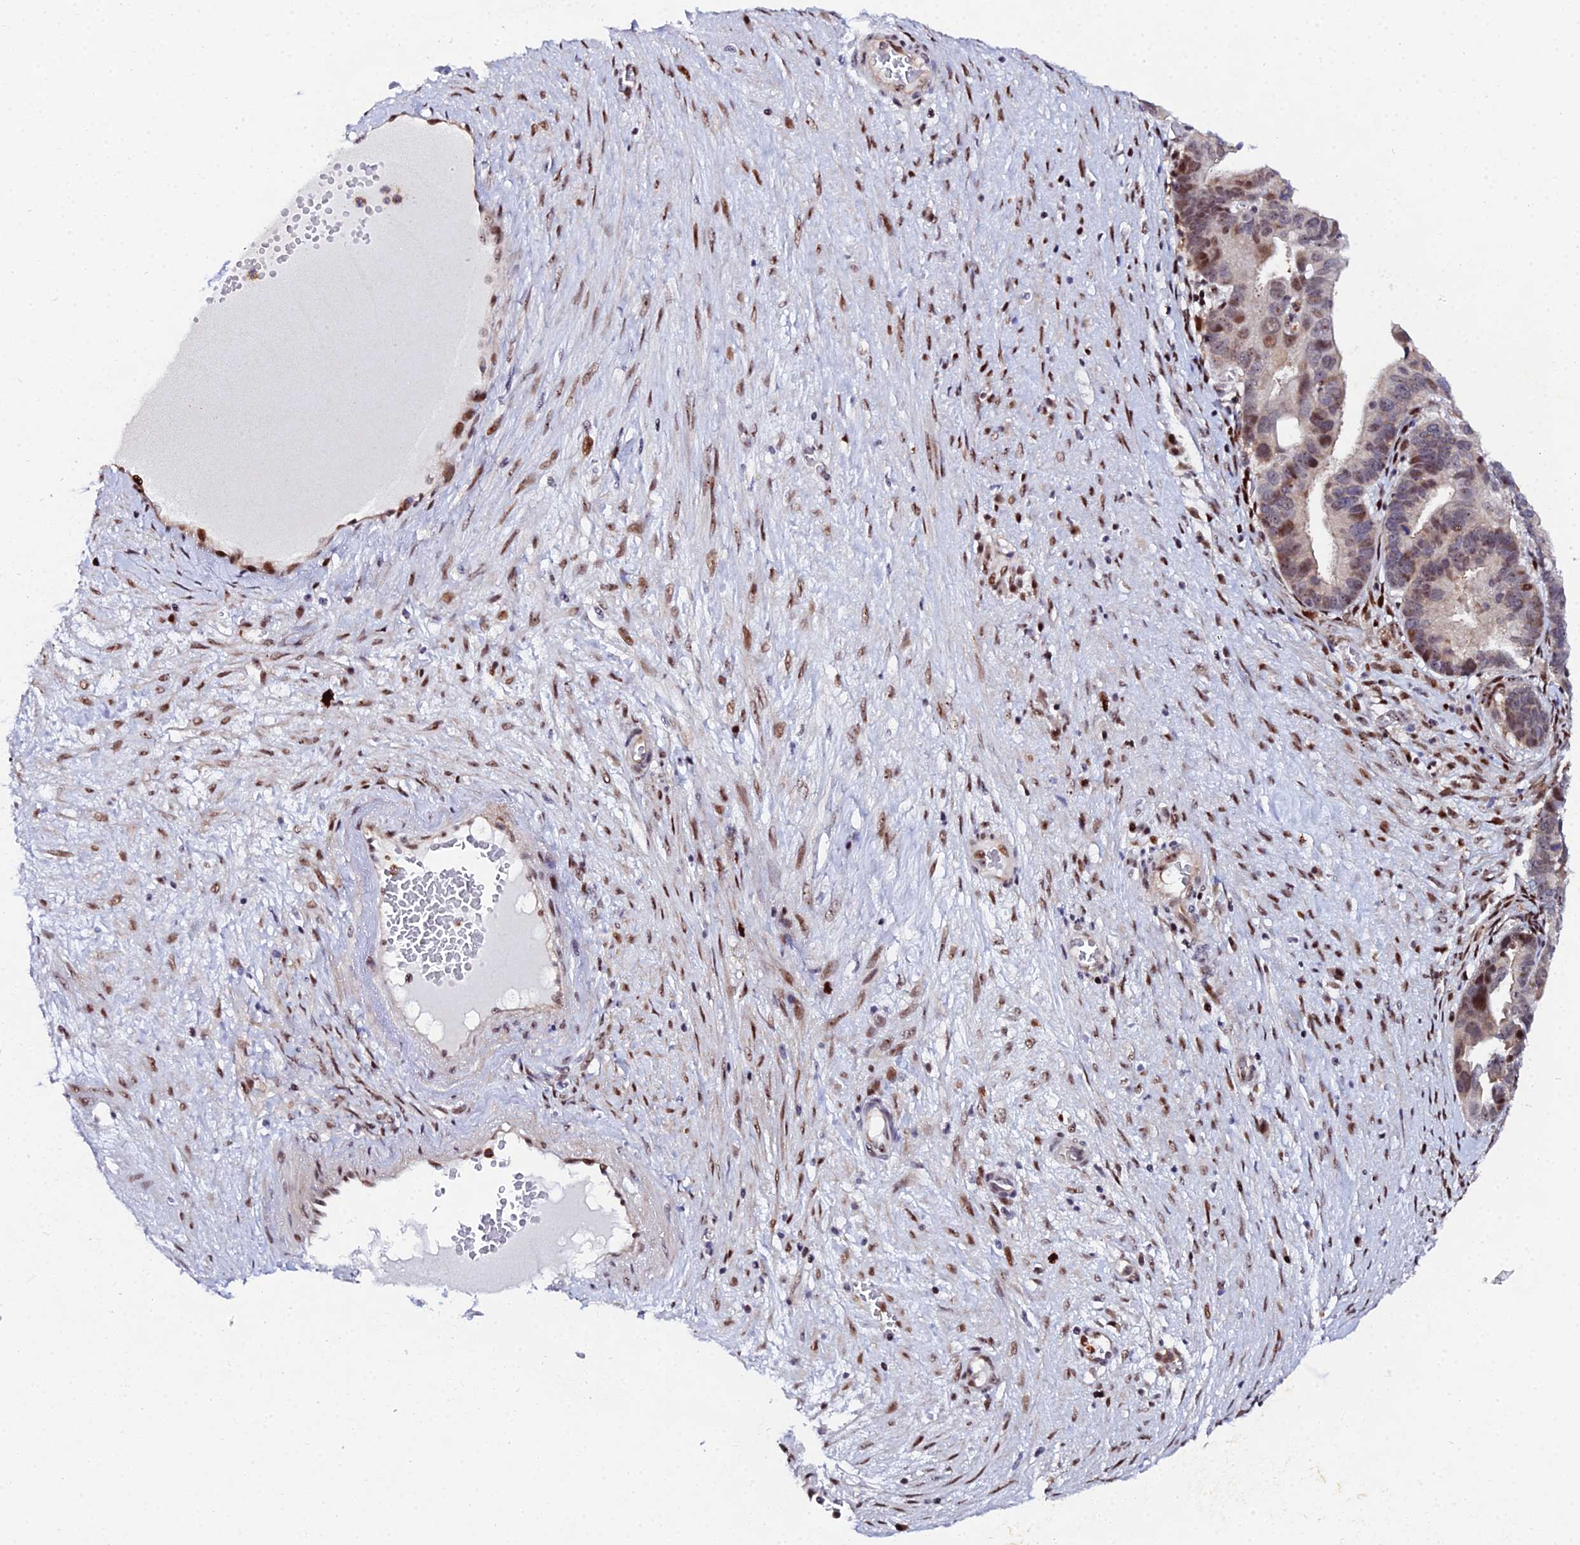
{"staining": {"intensity": "moderate", "quantity": "25%-75%", "location": "nuclear"}, "tissue": "ovarian cancer", "cell_type": "Tumor cells", "image_type": "cancer", "snomed": [{"axis": "morphology", "description": "Cystadenocarcinoma, serous, NOS"}, {"axis": "topography", "description": "Ovary"}], "caption": "Tumor cells demonstrate medium levels of moderate nuclear staining in approximately 25%-75% of cells in human ovarian serous cystadenocarcinoma.", "gene": "TIFA", "patient": {"sex": "female", "age": 56}}